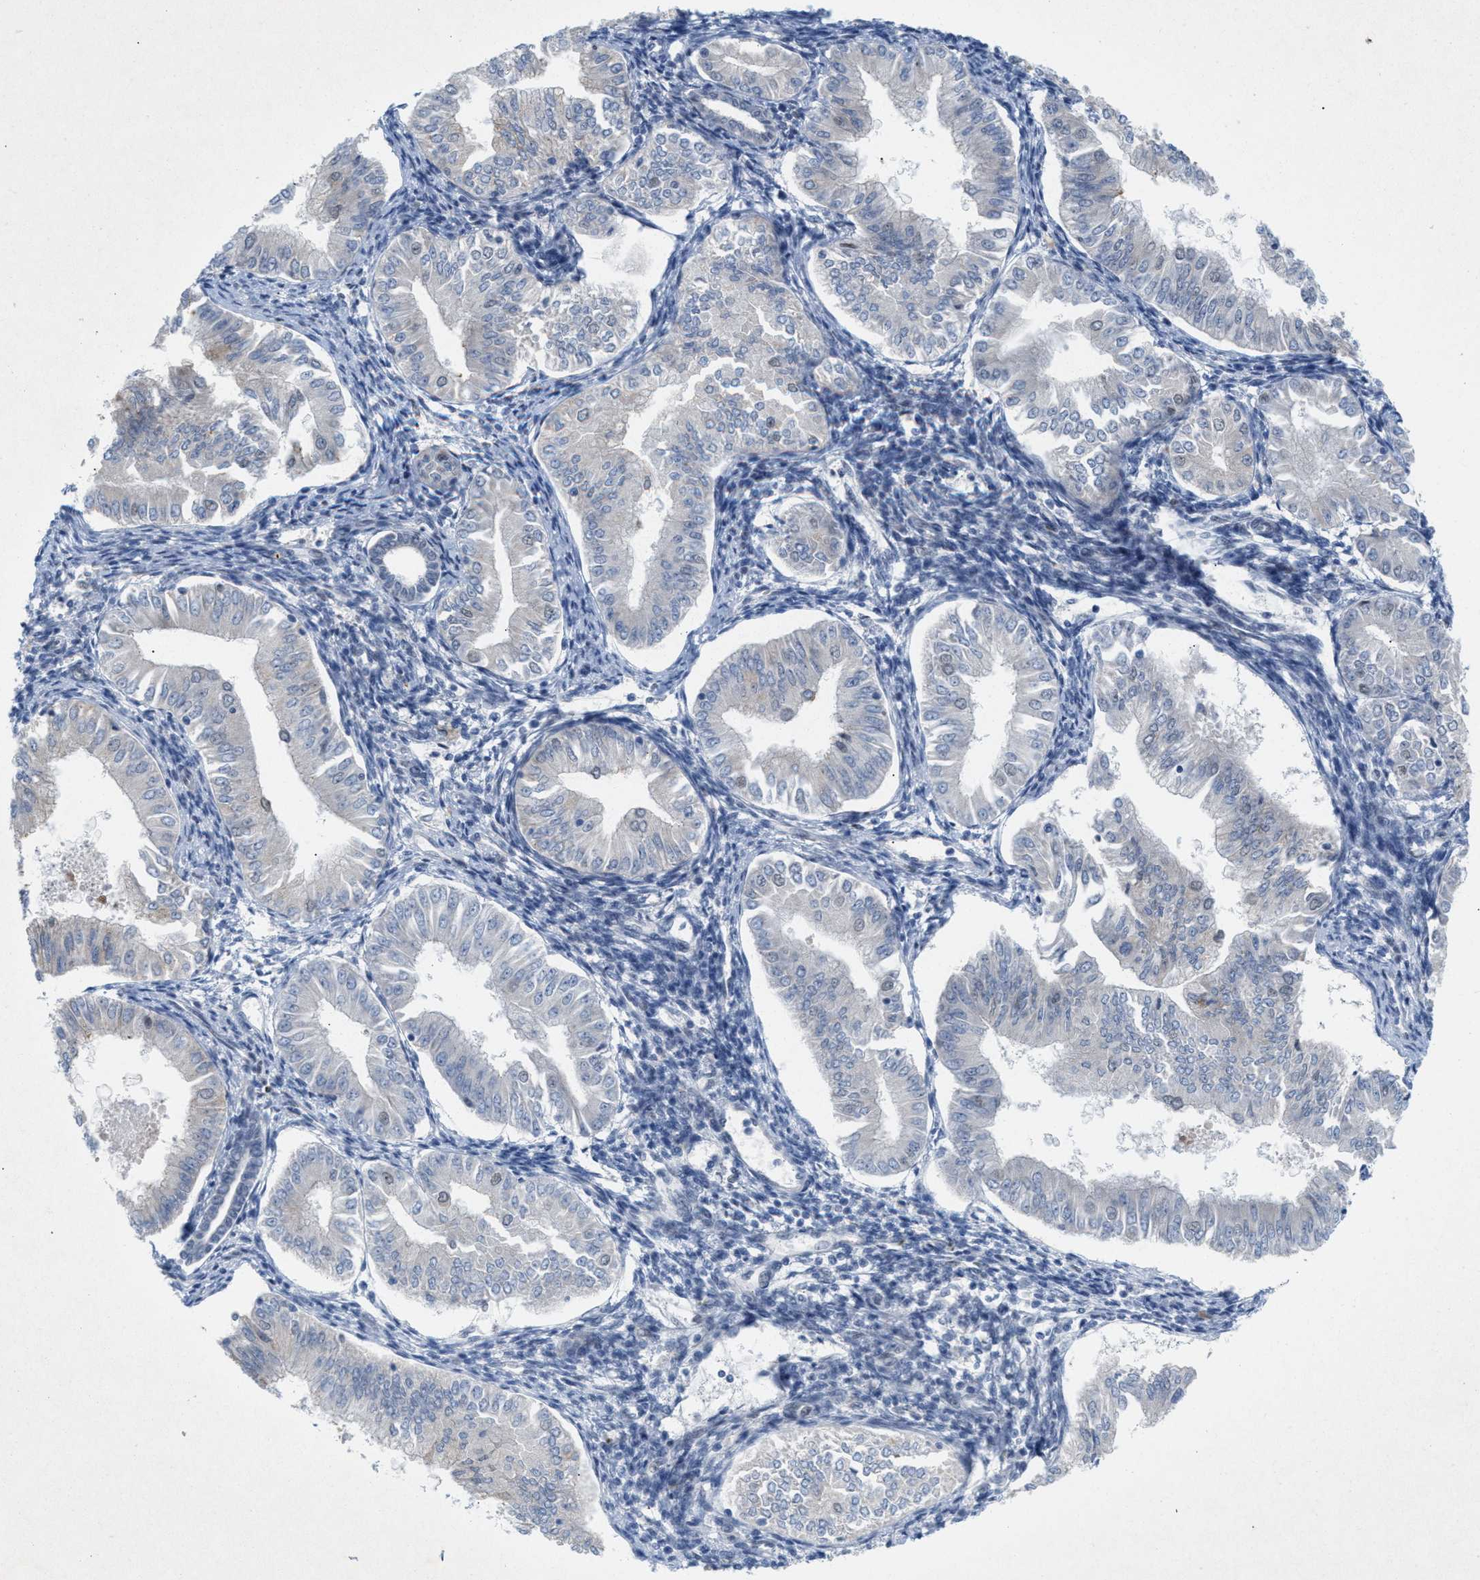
{"staining": {"intensity": "negative", "quantity": "none", "location": "none"}, "tissue": "endometrial cancer", "cell_type": "Tumor cells", "image_type": "cancer", "snomed": [{"axis": "morphology", "description": "Normal tissue, NOS"}, {"axis": "morphology", "description": "Adenocarcinoma, NOS"}, {"axis": "topography", "description": "Endometrium"}], "caption": "Immunohistochemistry (IHC) of human endometrial cancer reveals no positivity in tumor cells. (DAB (3,3'-diaminobenzidine) immunohistochemistry (IHC), high magnification).", "gene": "WIPI2", "patient": {"sex": "female", "age": 53}}